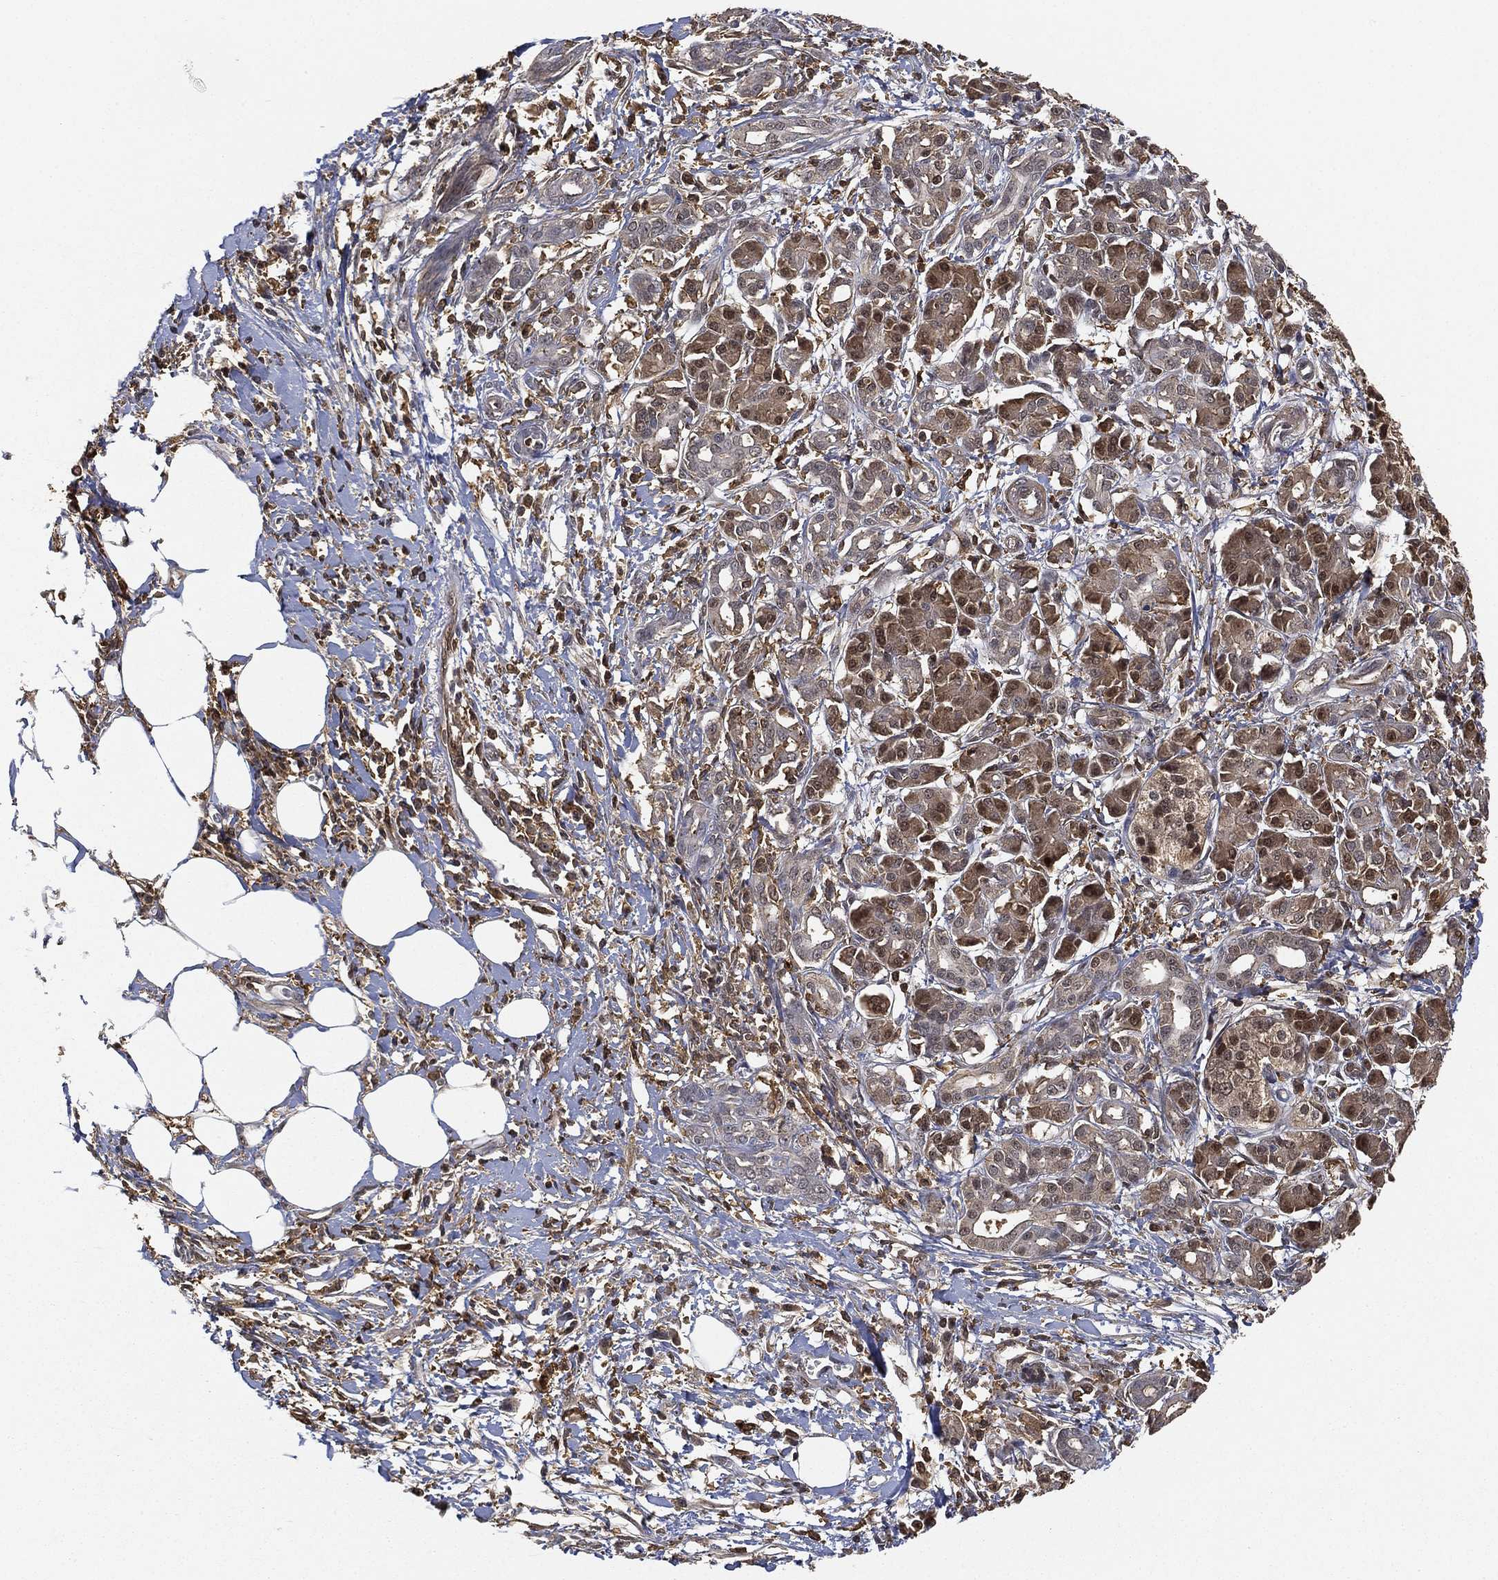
{"staining": {"intensity": "moderate", "quantity": "<25%", "location": "cytoplasmic/membranous"}, "tissue": "pancreatic cancer", "cell_type": "Tumor cells", "image_type": "cancer", "snomed": [{"axis": "morphology", "description": "Adenocarcinoma, NOS"}, {"axis": "topography", "description": "Pancreas"}], "caption": "Tumor cells reveal moderate cytoplasmic/membranous staining in about <25% of cells in pancreatic adenocarcinoma.", "gene": "CRYL1", "patient": {"sex": "male", "age": 72}}